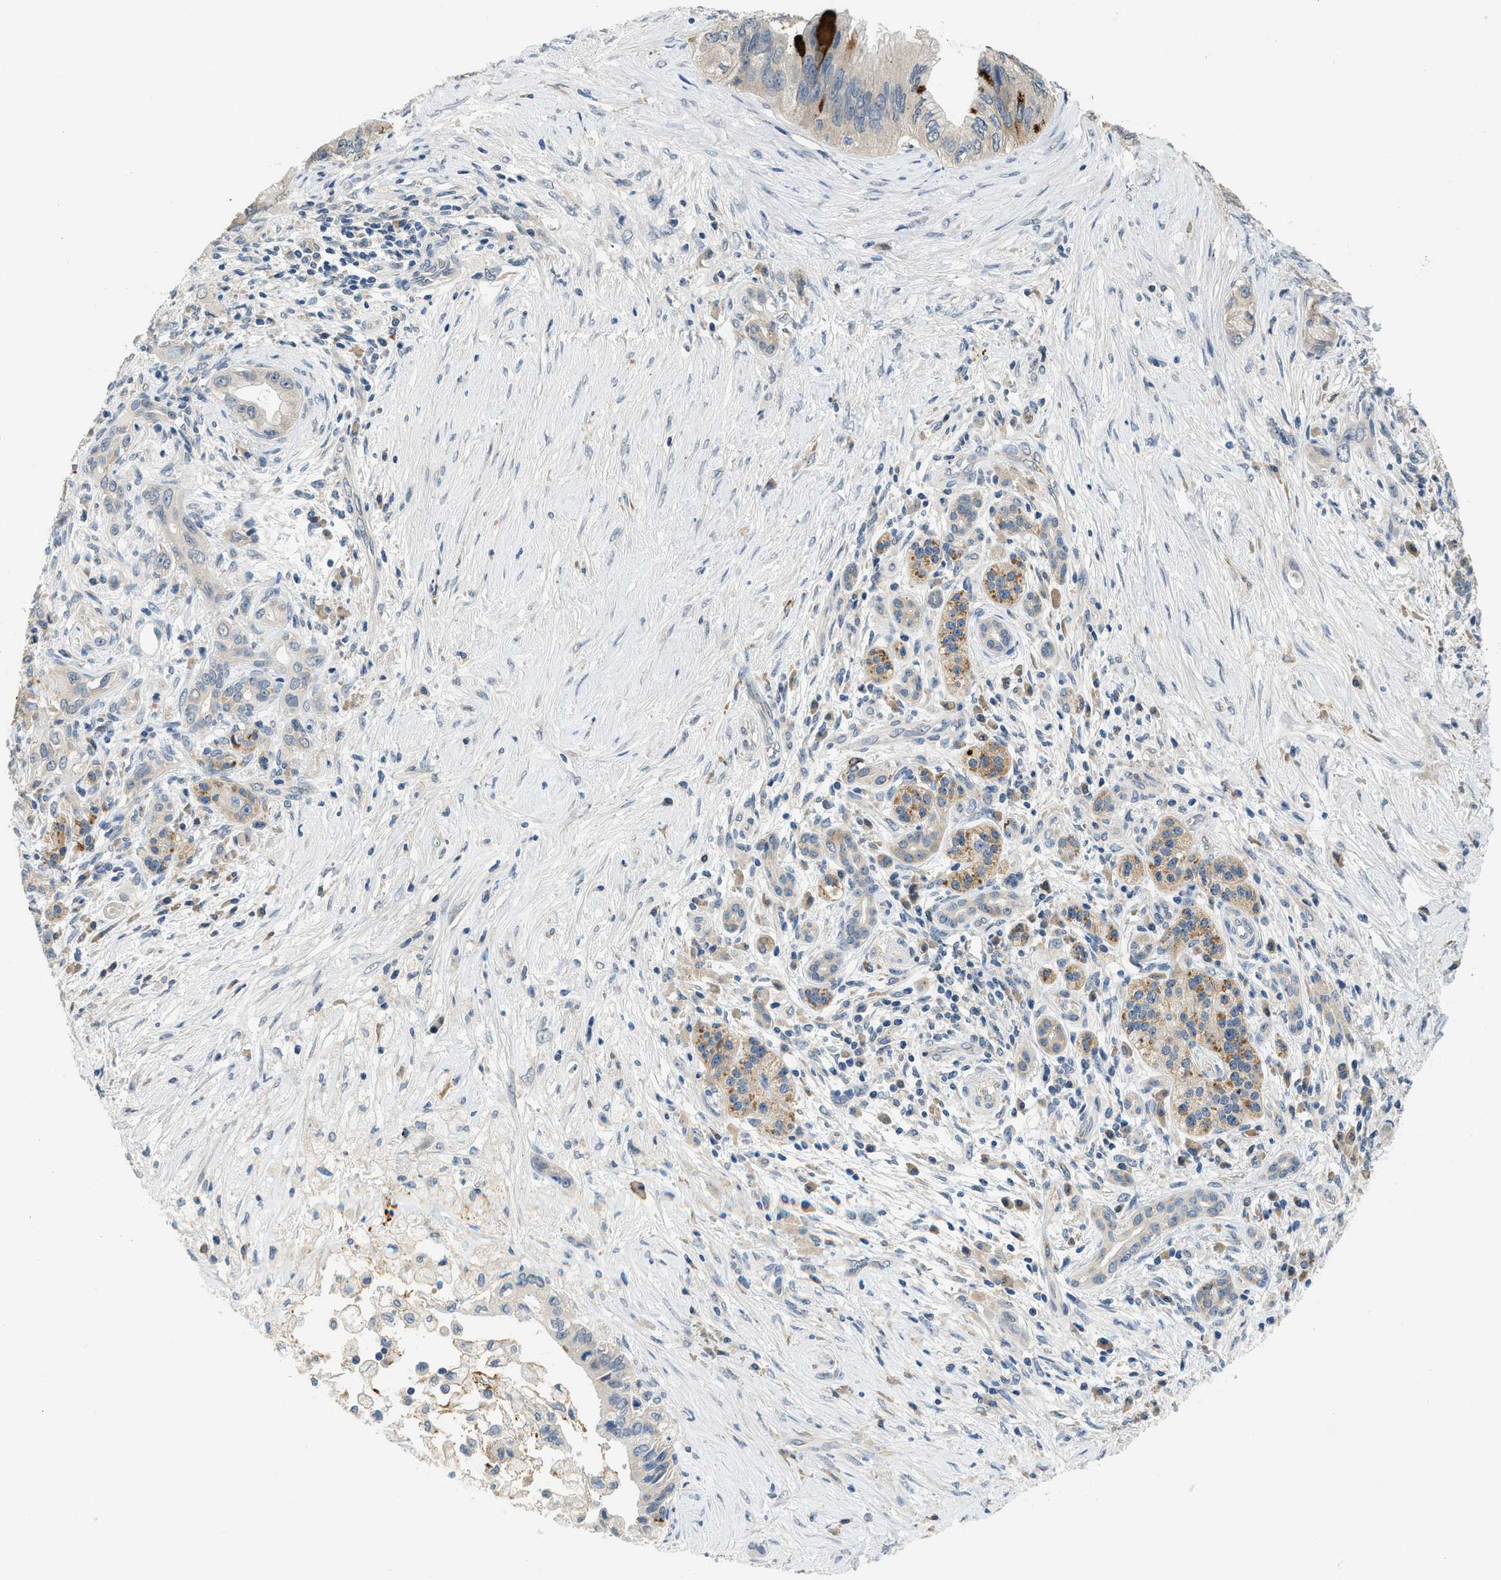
{"staining": {"intensity": "negative", "quantity": "none", "location": "none"}, "tissue": "pancreatic cancer", "cell_type": "Tumor cells", "image_type": "cancer", "snomed": [{"axis": "morphology", "description": "Adenocarcinoma, NOS"}, {"axis": "topography", "description": "Pancreas"}], "caption": "A histopathology image of human pancreatic cancer (adenocarcinoma) is negative for staining in tumor cells.", "gene": "RHBDF2", "patient": {"sex": "female", "age": 73}}